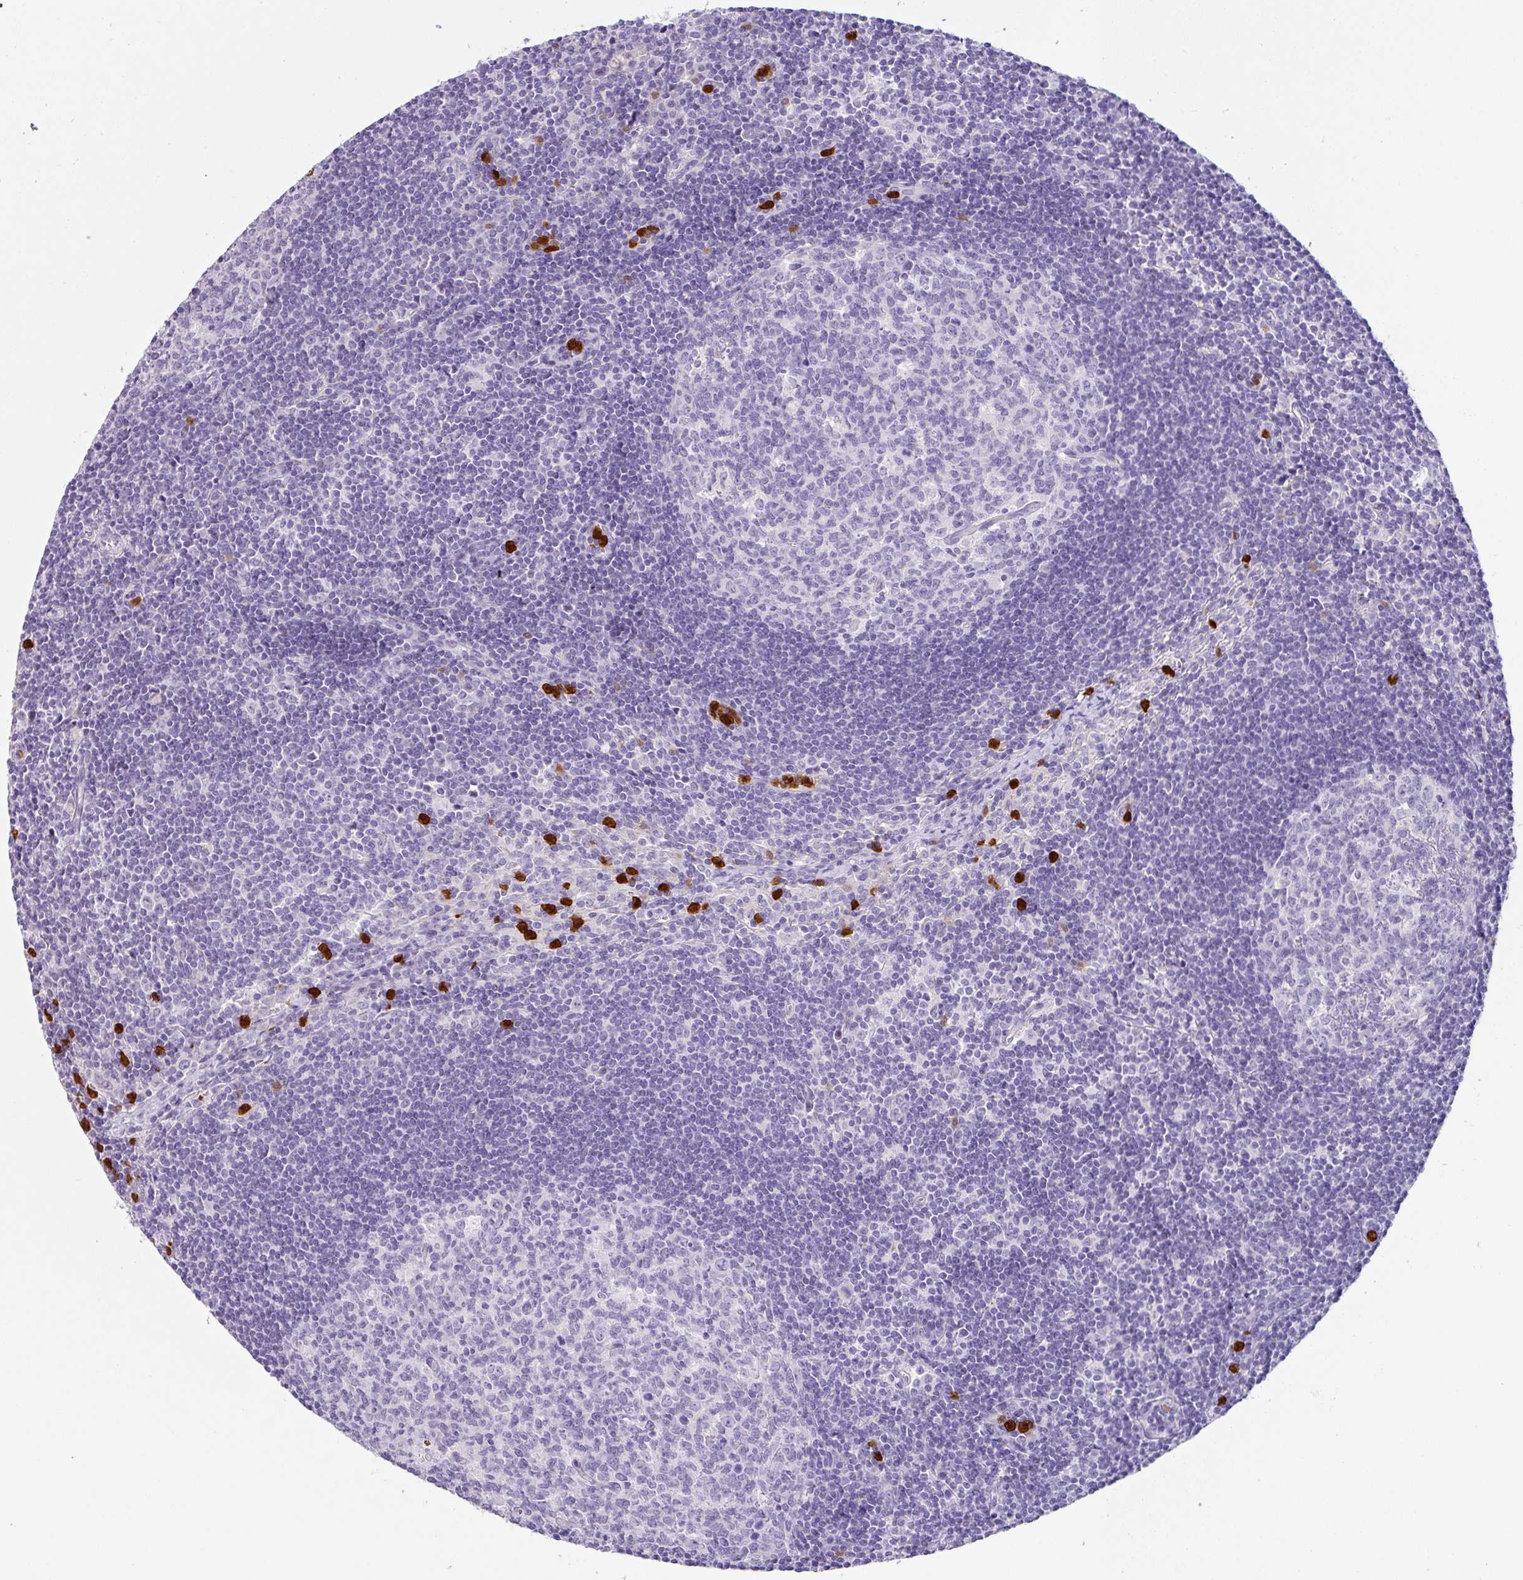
{"staining": {"intensity": "negative", "quantity": "none", "location": "none"}, "tissue": "lymph node", "cell_type": "Germinal center cells", "image_type": "normal", "snomed": [{"axis": "morphology", "description": "Normal tissue, NOS"}, {"axis": "topography", "description": "Lymph node"}], "caption": "Immunohistochemistry (IHC) photomicrograph of unremarkable lymph node stained for a protein (brown), which exhibits no expression in germinal center cells. (Stains: DAB immunohistochemistry (IHC) with hematoxylin counter stain, Microscopy: brightfield microscopy at high magnification).", "gene": "SH2D3C", "patient": {"sex": "female", "age": 29}}